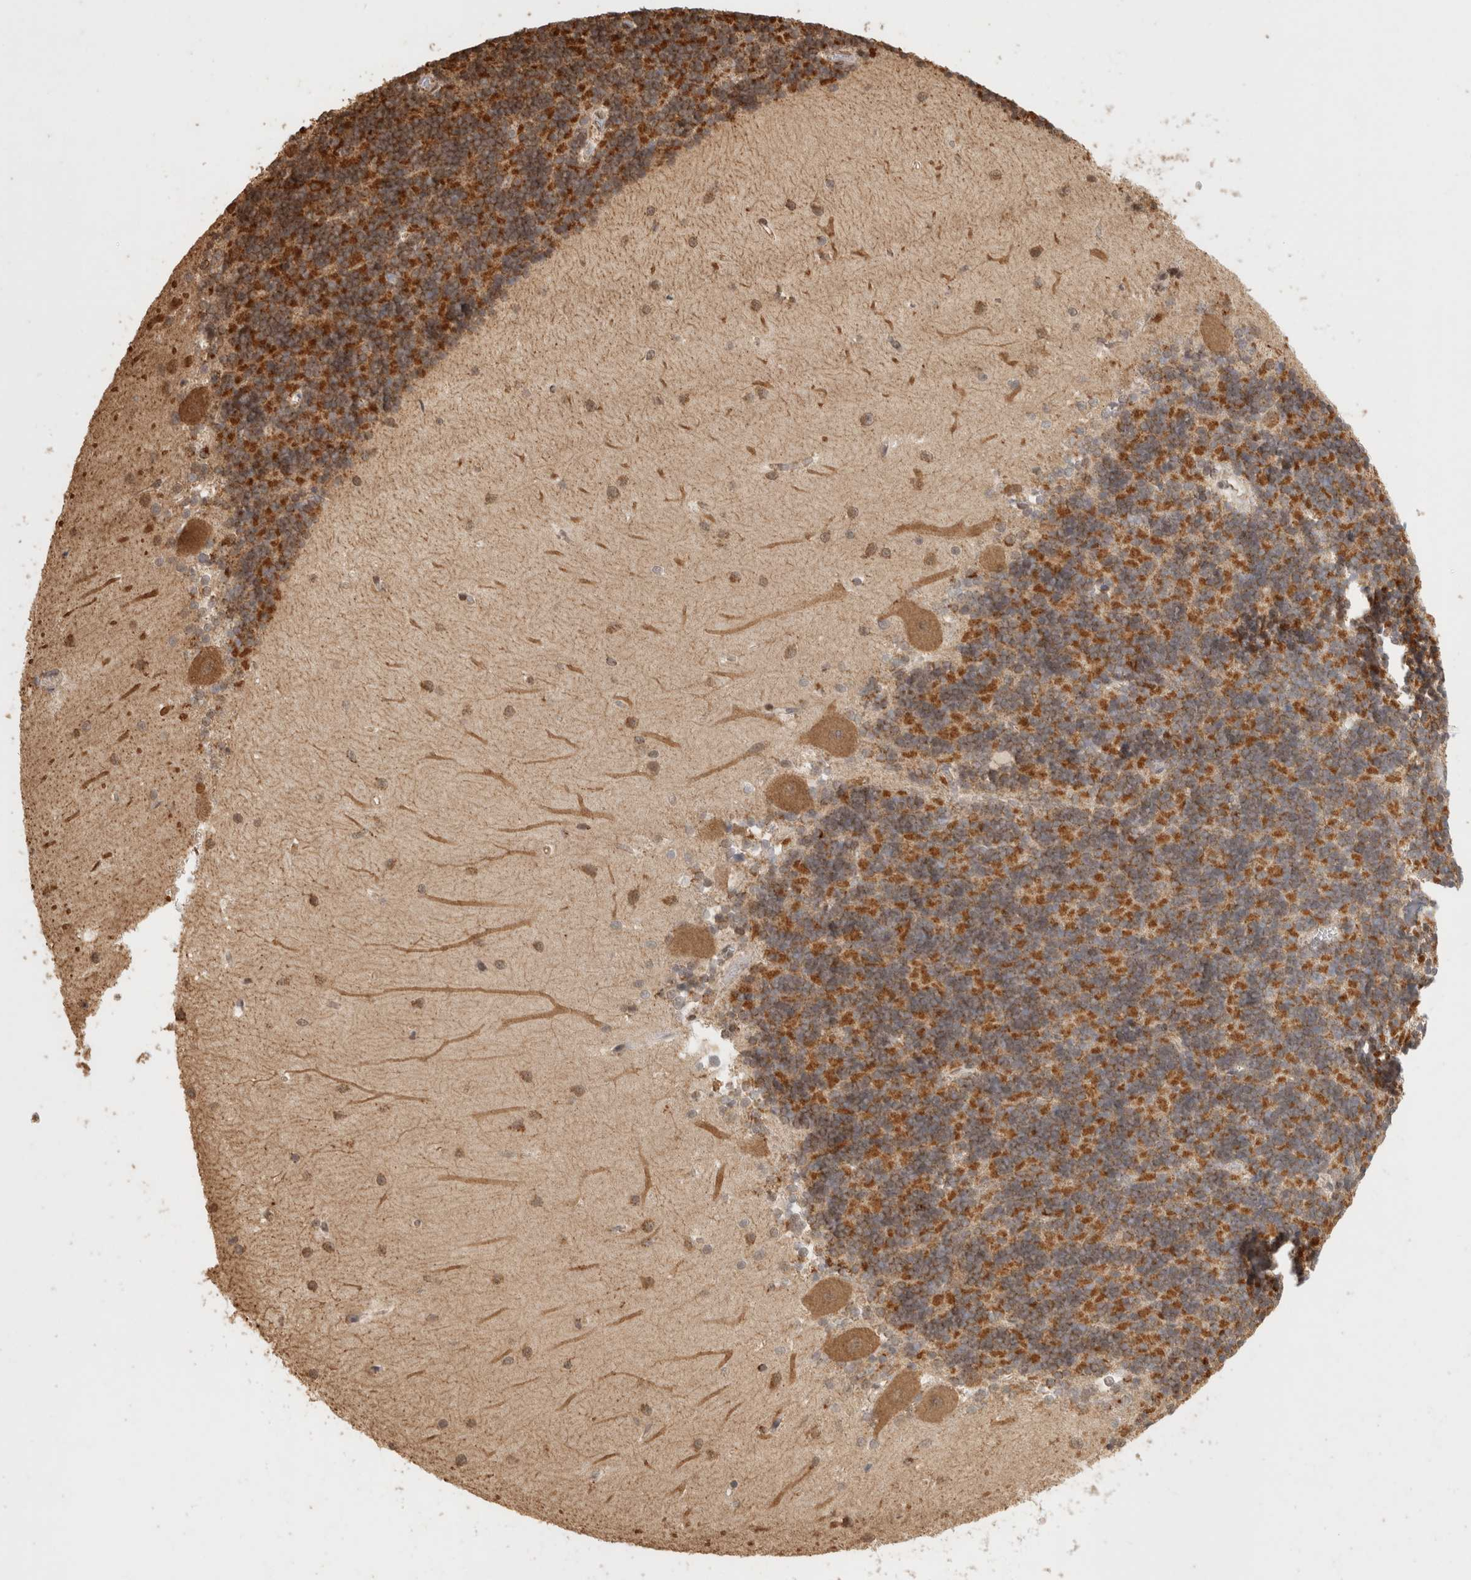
{"staining": {"intensity": "moderate", "quantity": ">75%", "location": "cytoplasmic/membranous"}, "tissue": "cerebellum", "cell_type": "Cells in granular layer", "image_type": "normal", "snomed": [{"axis": "morphology", "description": "Normal tissue, NOS"}, {"axis": "topography", "description": "Cerebellum"}], "caption": "Cerebellum stained with DAB (3,3'-diaminobenzidine) IHC exhibits medium levels of moderate cytoplasmic/membranous staining in approximately >75% of cells in granular layer. The staining was performed using DAB, with brown indicating positive protein expression. Nuclei are stained blue with hematoxylin.", "gene": "BNIP3L", "patient": {"sex": "male", "age": 37}}